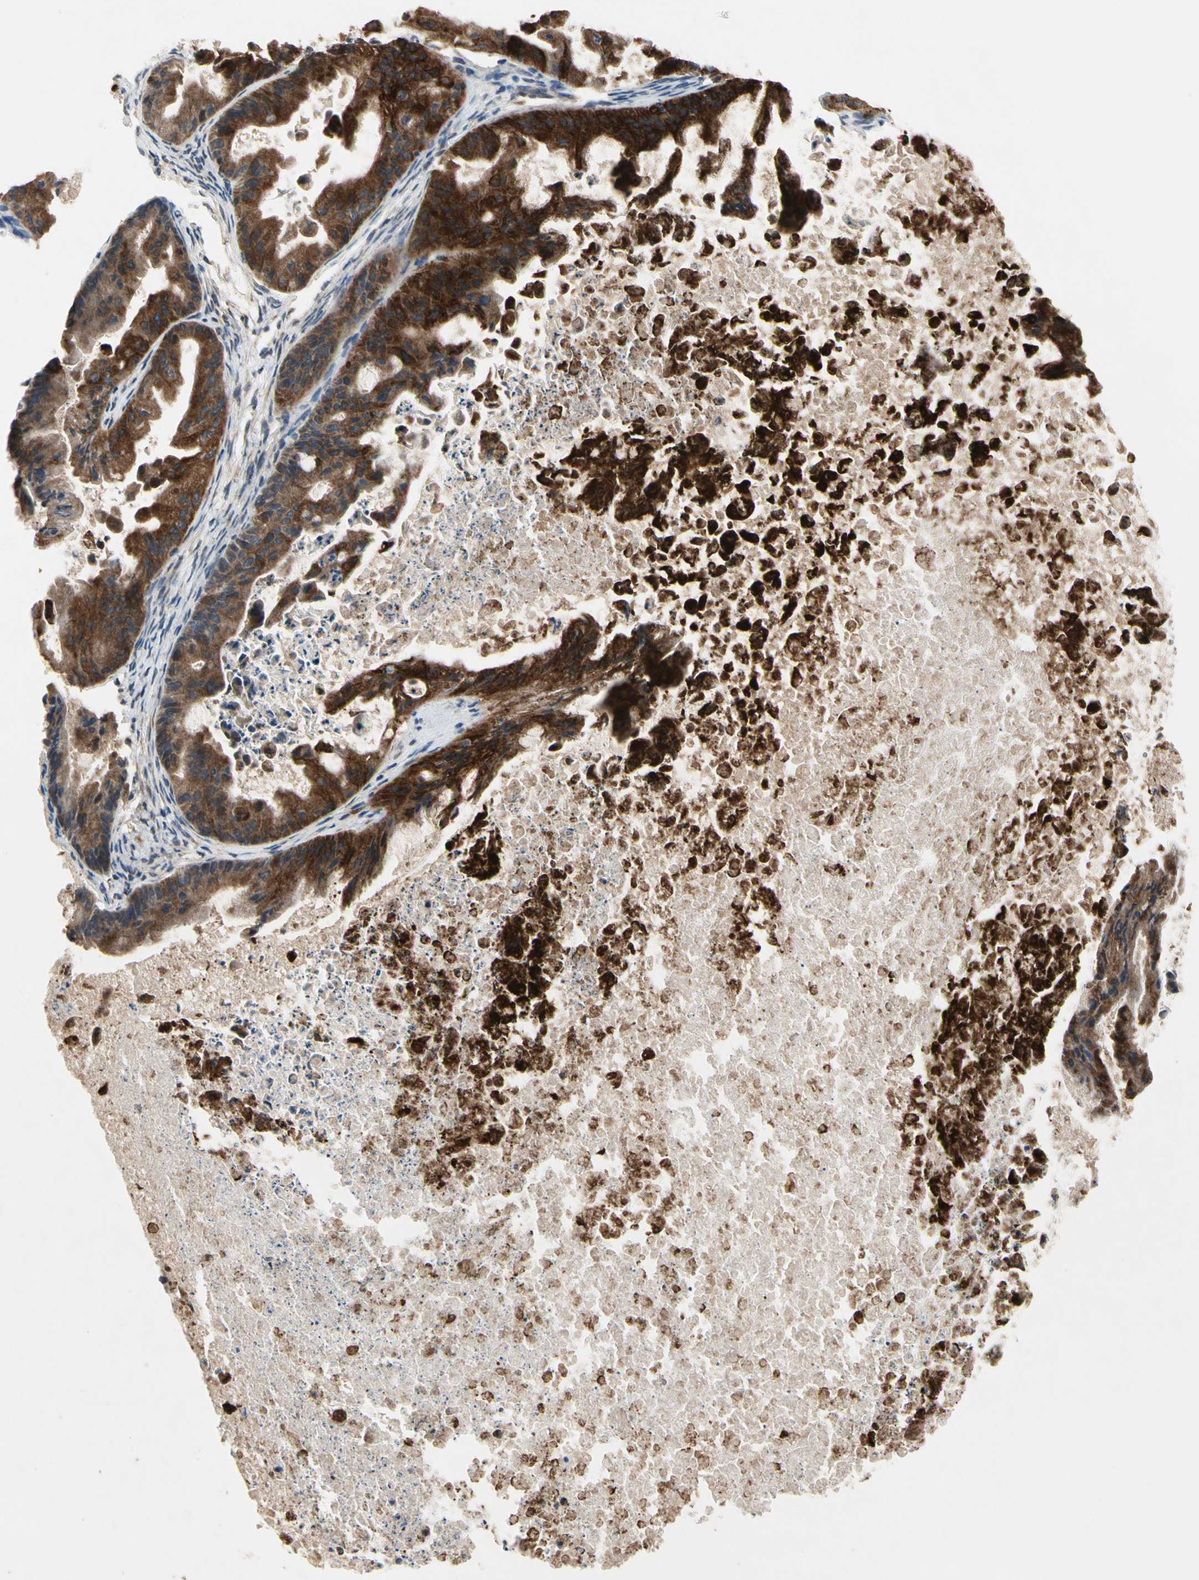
{"staining": {"intensity": "strong", "quantity": ">75%", "location": "cytoplasmic/membranous"}, "tissue": "ovarian cancer", "cell_type": "Tumor cells", "image_type": "cancer", "snomed": [{"axis": "morphology", "description": "Cystadenocarcinoma, mucinous, NOS"}, {"axis": "topography", "description": "Ovary"}], "caption": "Protein expression analysis of human mucinous cystadenocarcinoma (ovarian) reveals strong cytoplasmic/membranous staining in about >75% of tumor cells. The staining was performed using DAB (3,3'-diaminobenzidine), with brown indicating positive protein expression. Nuclei are stained blue with hematoxylin.", "gene": "CGREF1", "patient": {"sex": "female", "age": 37}}